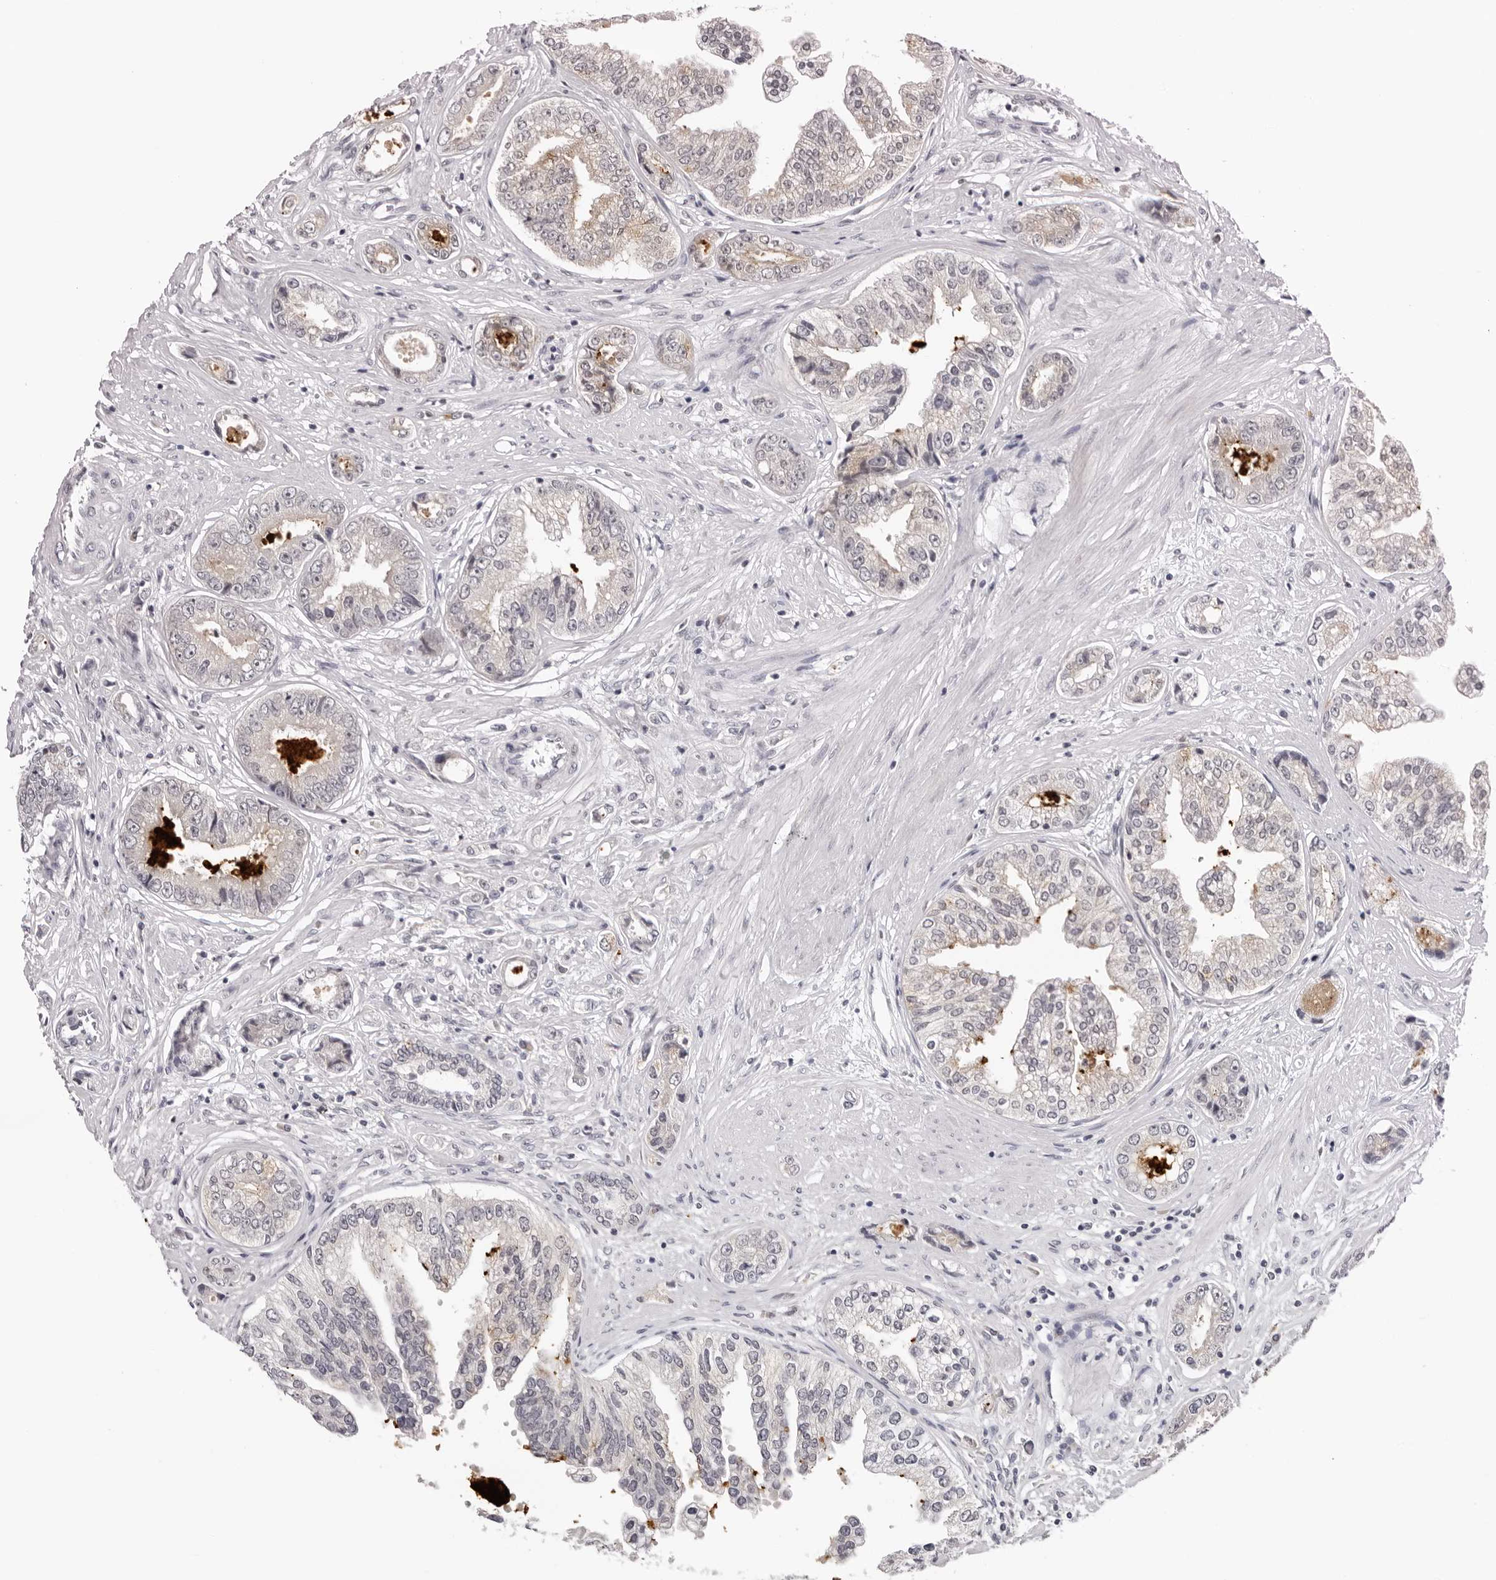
{"staining": {"intensity": "negative", "quantity": "none", "location": "none"}, "tissue": "prostate cancer", "cell_type": "Tumor cells", "image_type": "cancer", "snomed": [{"axis": "morphology", "description": "Adenocarcinoma, High grade"}, {"axis": "topography", "description": "Prostate"}], "caption": "Immunohistochemistry photomicrograph of prostate adenocarcinoma (high-grade) stained for a protein (brown), which demonstrates no expression in tumor cells.", "gene": "PRUNE1", "patient": {"sex": "male", "age": 61}}